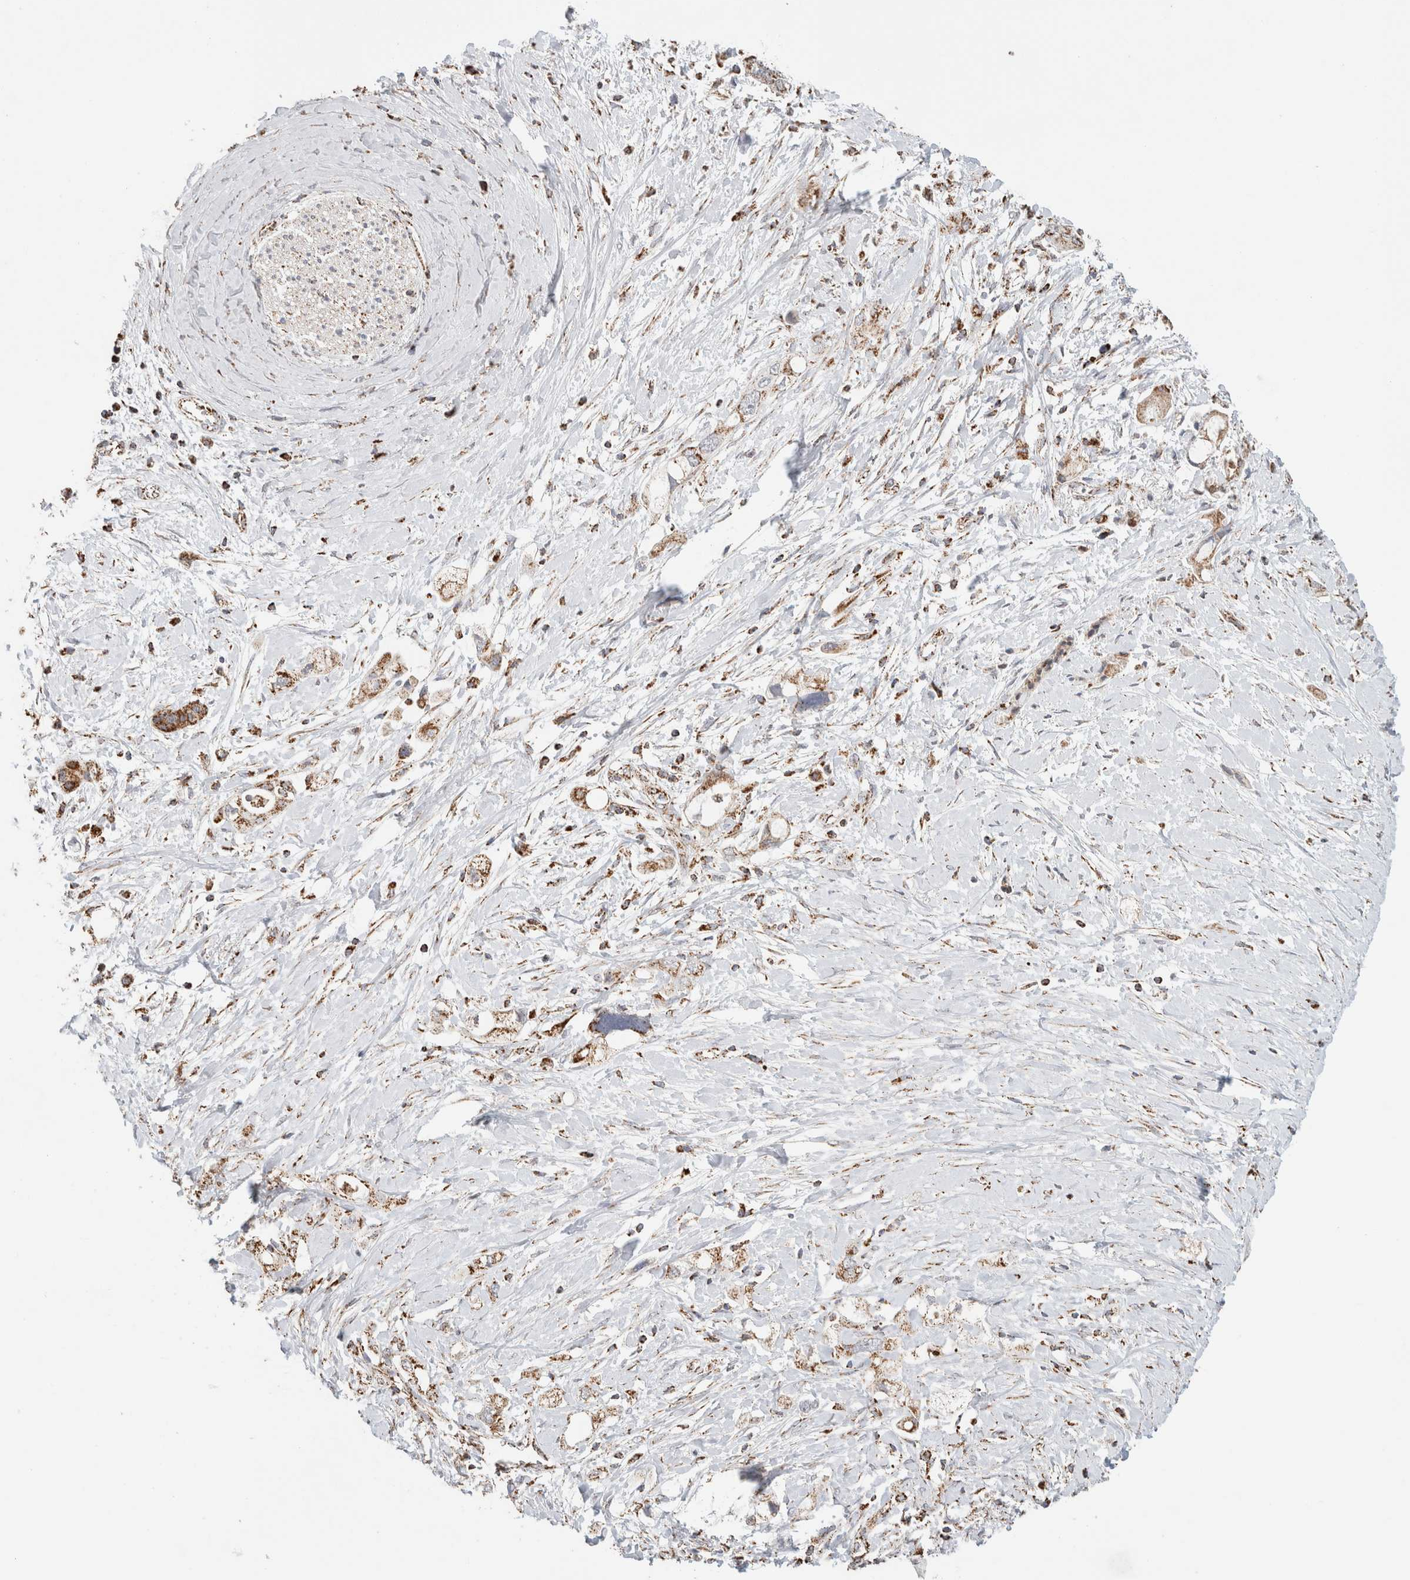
{"staining": {"intensity": "moderate", "quantity": ">75%", "location": "cytoplasmic/membranous"}, "tissue": "pancreatic cancer", "cell_type": "Tumor cells", "image_type": "cancer", "snomed": [{"axis": "morphology", "description": "Adenocarcinoma, NOS"}, {"axis": "topography", "description": "Pancreas"}], "caption": "A brown stain highlights moderate cytoplasmic/membranous positivity of a protein in adenocarcinoma (pancreatic) tumor cells.", "gene": "C1QBP", "patient": {"sex": "female", "age": 56}}